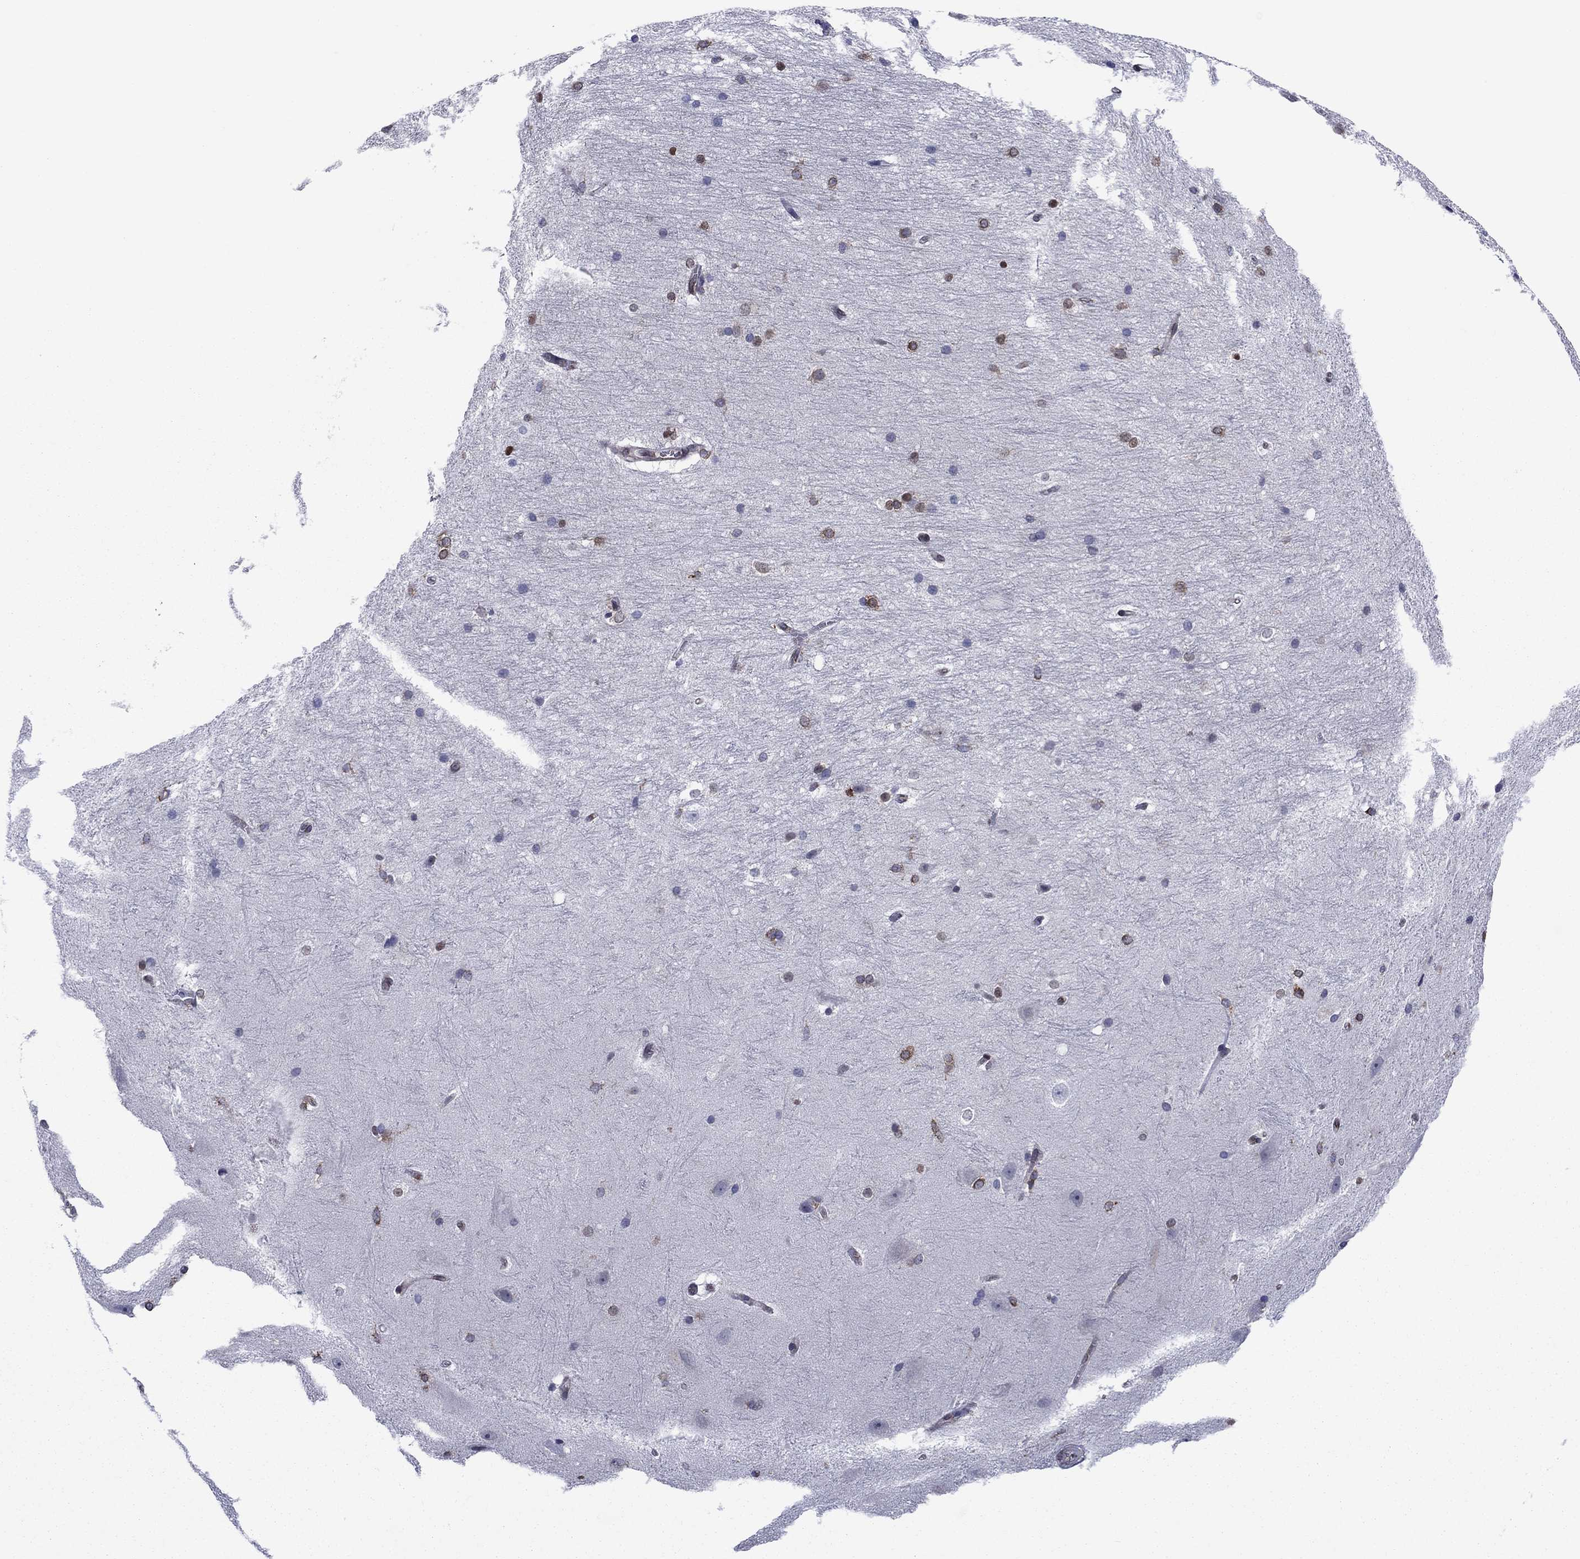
{"staining": {"intensity": "moderate", "quantity": "<25%", "location": "nuclear"}, "tissue": "hippocampus", "cell_type": "Glial cells", "image_type": "normal", "snomed": [{"axis": "morphology", "description": "Normal tissue, NOS"}, {"axis": "topography", "description": "Cerebral cortex"}, {"axis": "topography", "description": "Hippocampus"}], "caption": "The image demonstrates immunohistochemical staining of normal hippocampus. There is moderate nuclear expression is present in approximately <25% of glial cells.", "gene": "YBX1", "patient": {"sex": "female", "age": 19}}